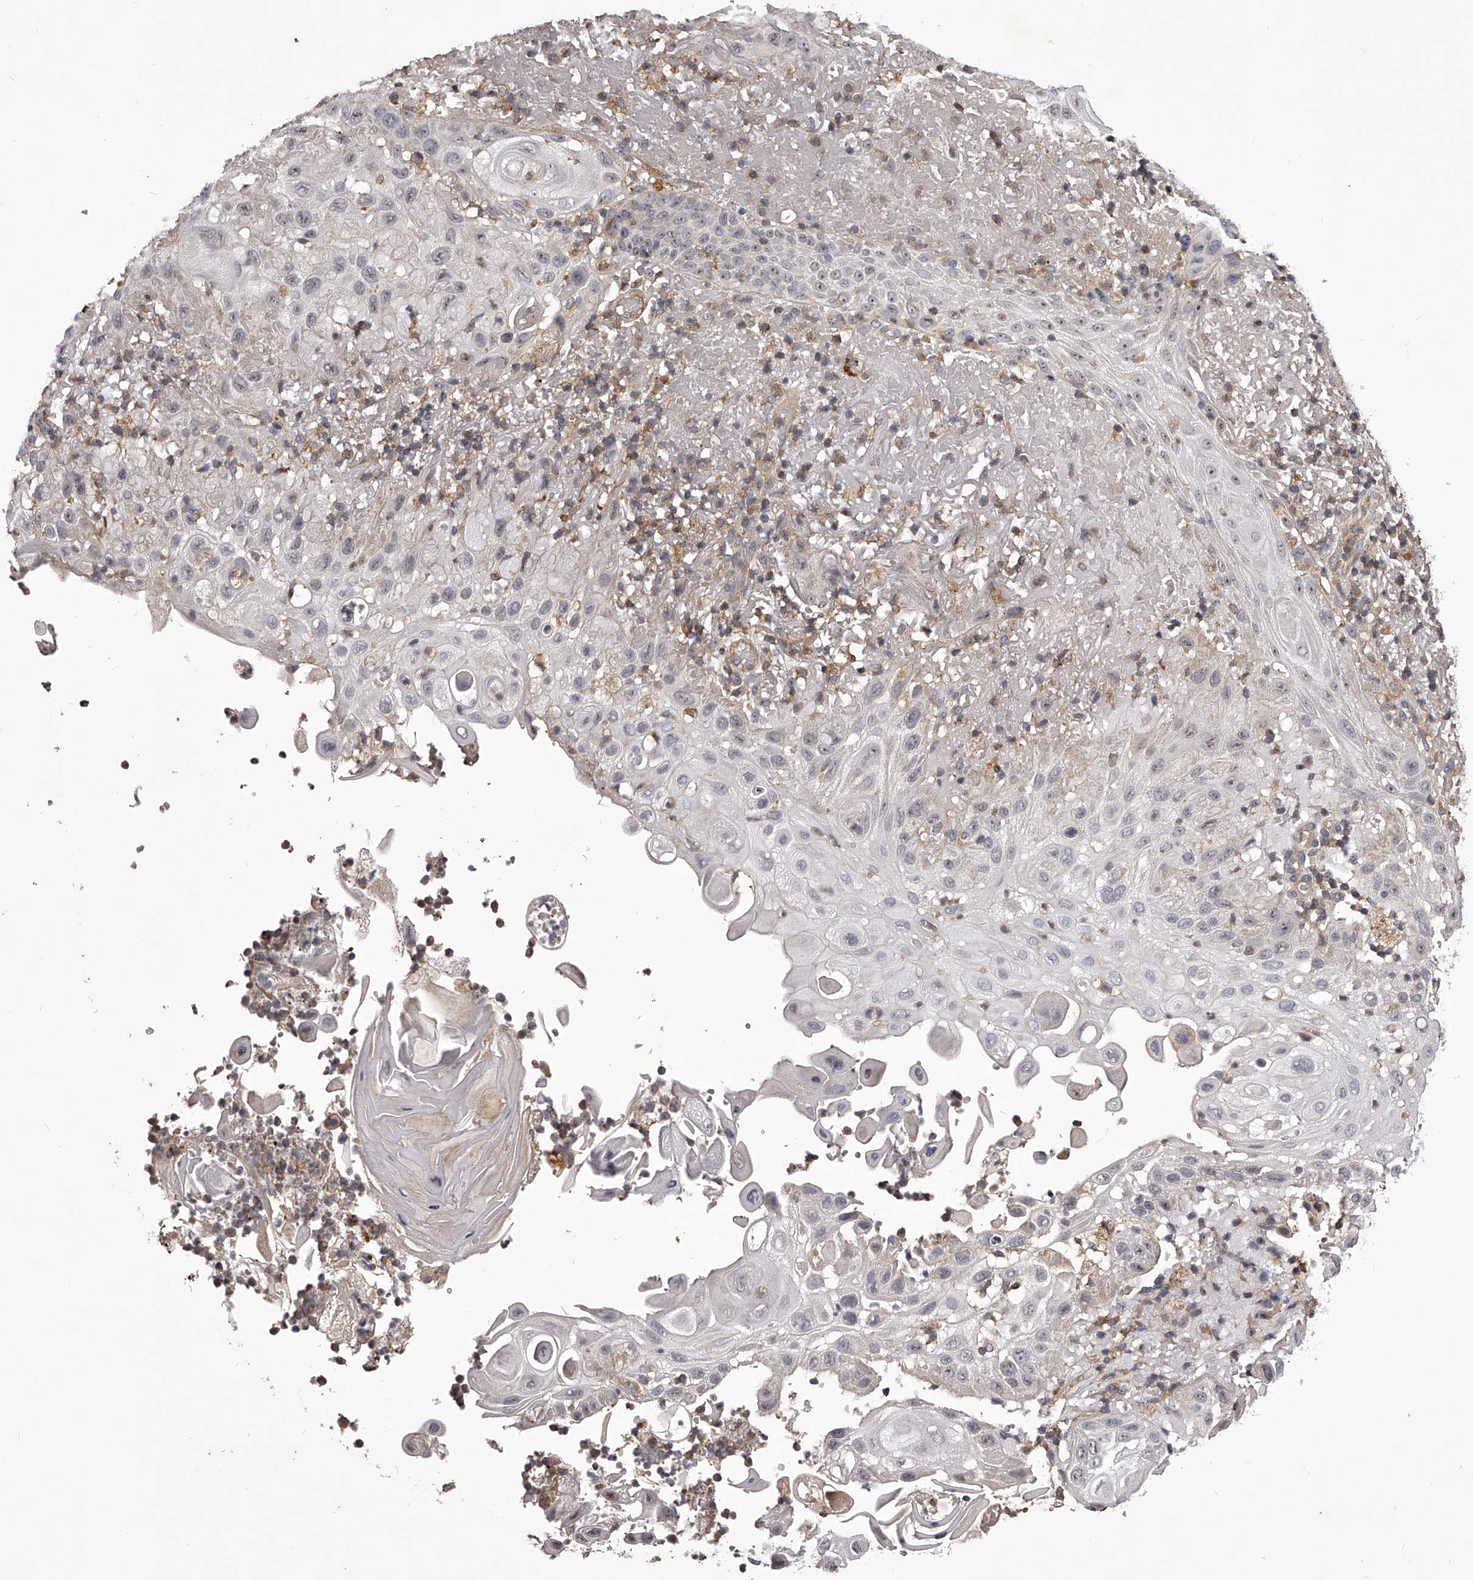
{"staining": {"intensity": "weak", "quantity": "<25%", "location": "nuclear"}, "tissue": "skin cancer", "cell_type": "Tumor cells", "image_type": "cancer", "snomed": [{"axis": "morphology", "description": "Normal tissue, NOS"}, {"axis": "morphology", "description": "Squamous cell carcinoma, NOS"}, {"axis": "topography", "description": "Skin"}], "caption": "Human skin cancer stained for a protein using IHC demonstrates no expression in tumor cells.", "gene": "RRP36", "patient": {"sex": "female", "age": 96}}